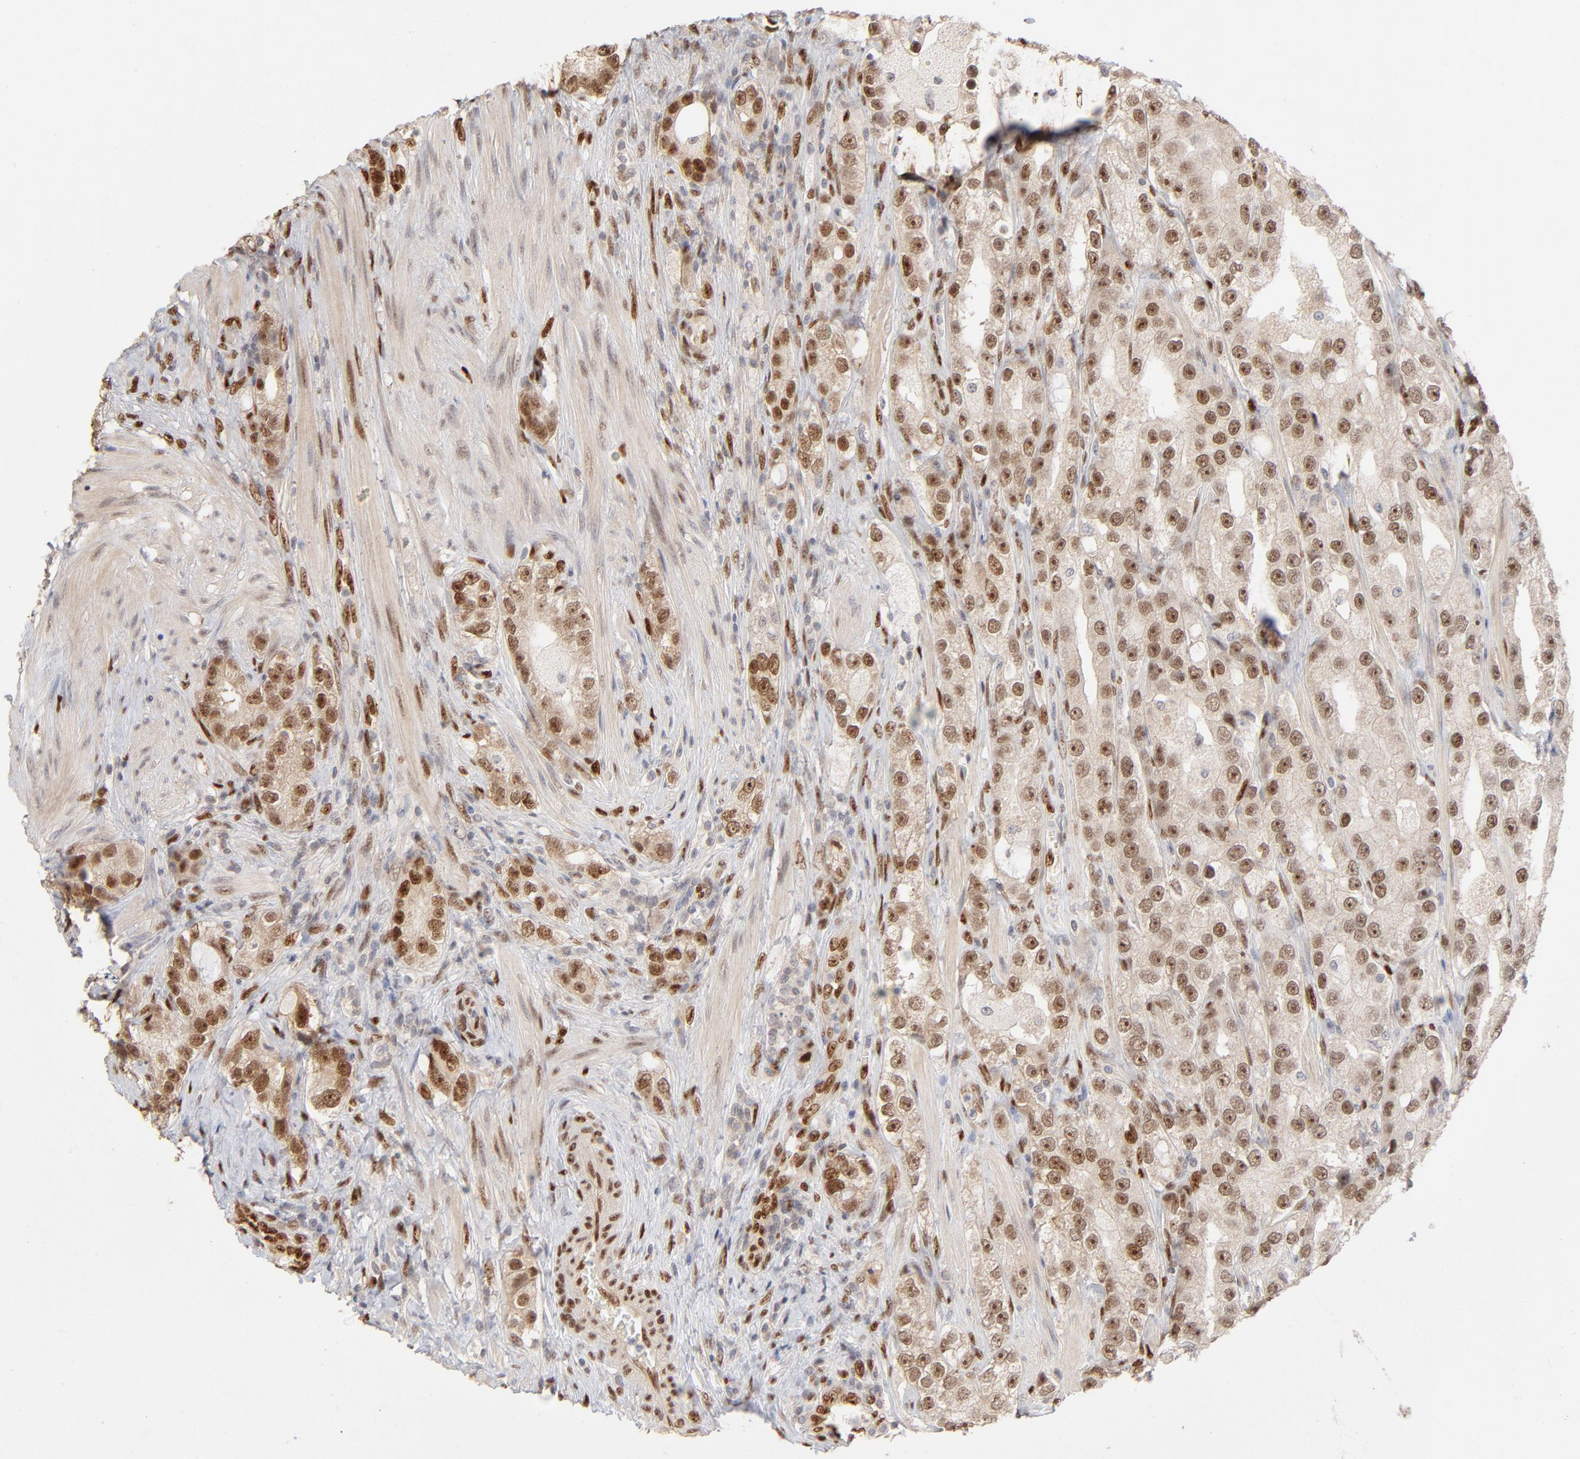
{"staining": {"intensity": "moderate", "quantity": ">75%", "location": "nuclear"}, "tissue": "prostate cancer", "cell_type": "Tumor cells", "image_type": "cancer", "snomed": [{"axis": "morphology", "description": "Adenocarcinoma, High grade"}, {"axis": "topography", "description": "Prostate"}], "caption": "This image reveals prostate cancer (adenocarcinoma (high-grade)) stained with immunohistochemistry (IHC) to label a protein in brown. The nuclear of tumor cells show moderate positivity for the protein. Nuclei are counter-stained blue.", "gene": "NFIB", "patient": {"sex": "male", "age": 63}}